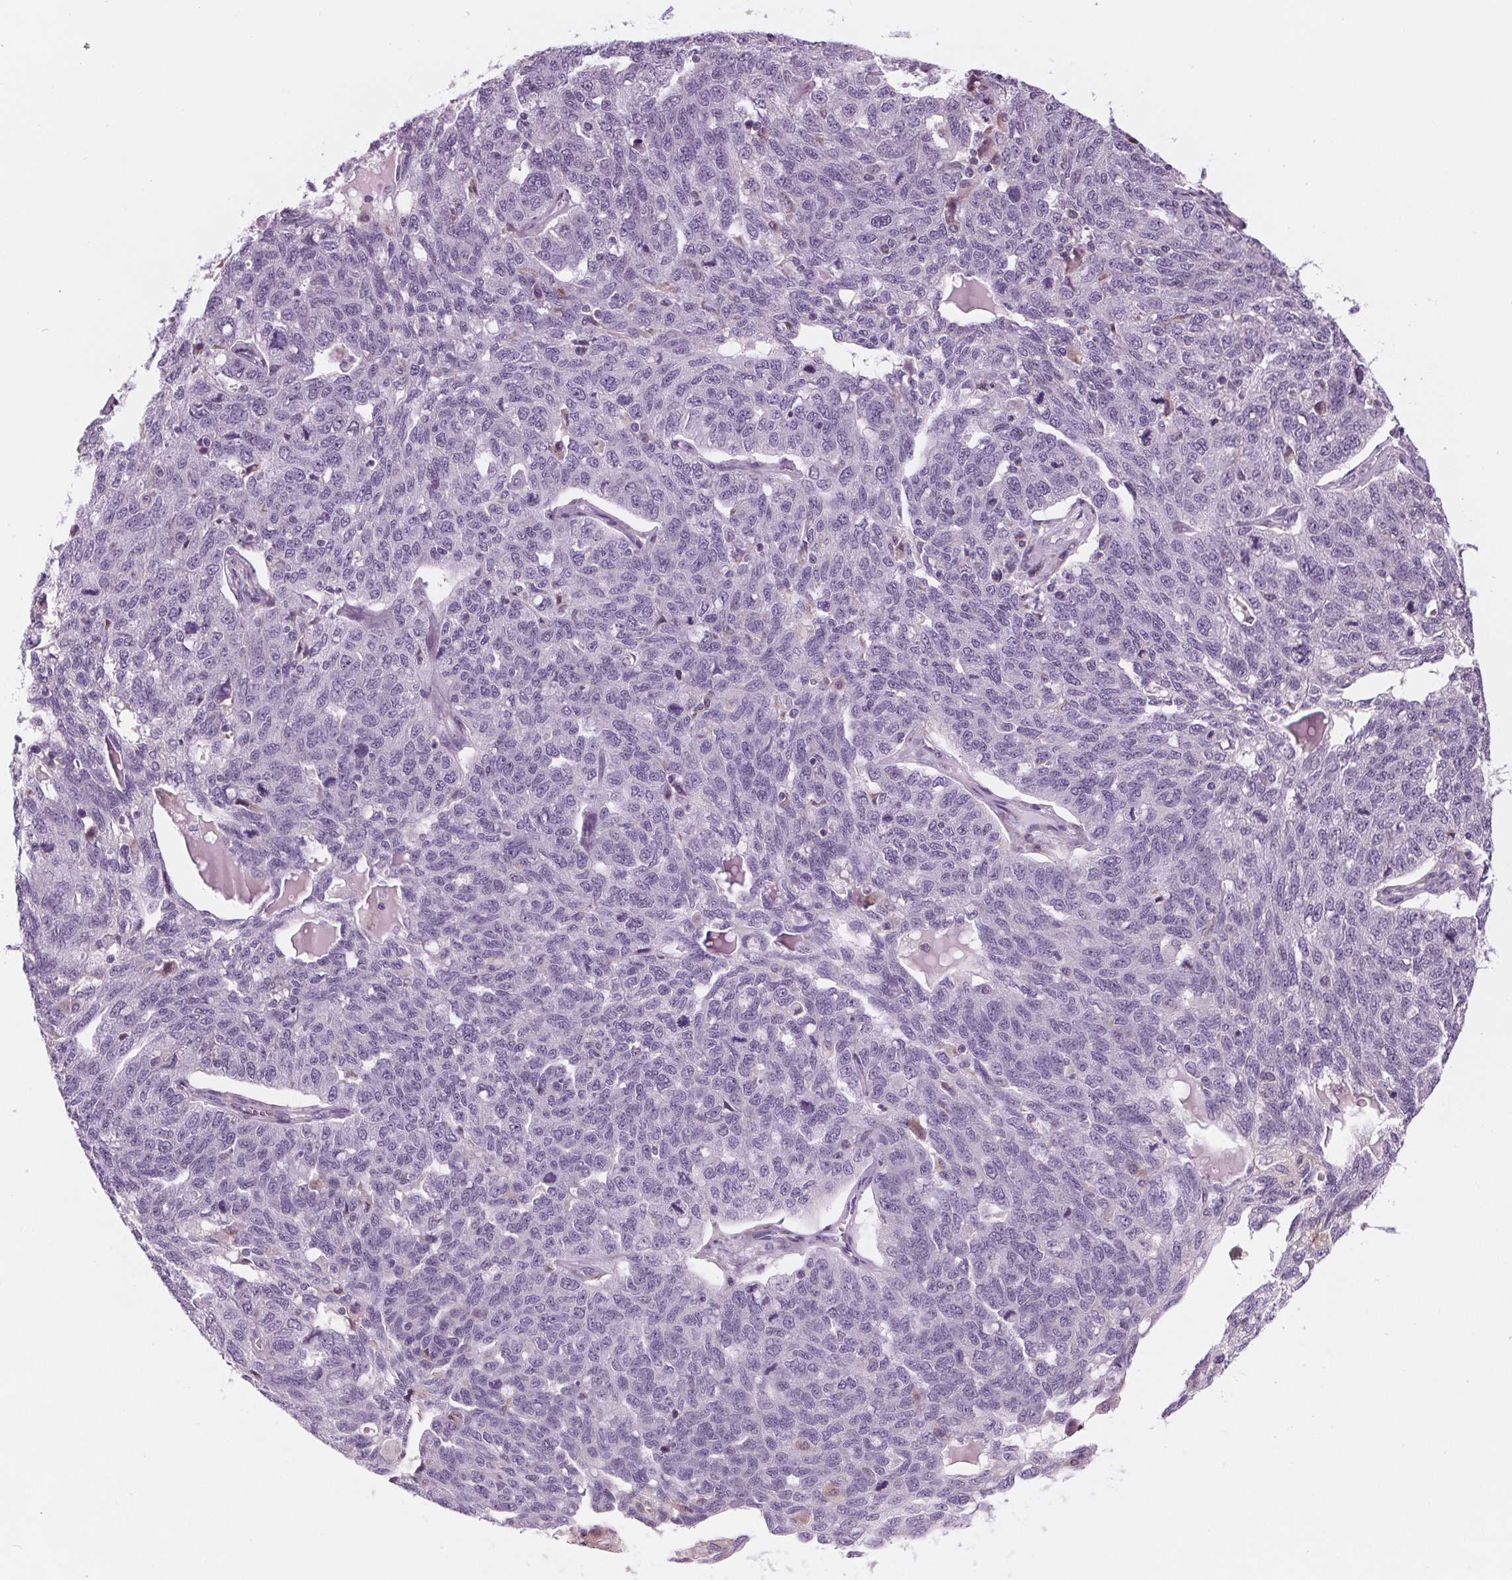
{"staining": {"intensity": "negative", "quantity": "none", "location": "none"}, "tissue": "ovarian cancer", "cell_type": "Tumor cells", "image_type": "cancer", "snomed": [{"axis": "morphology", "description": "Cystadenocarcinoma, serous, NOS"}, {"axis": "topography", "description": "Ovary"}], "caption": "Human ovarian serous cystadenocarcinoma stained for a protein using immunohistochemistry (IHC) exhibits no positivity in tumor cells.", "gene": "SAMD5", "patient": {"sex": "female", "age": 71}}